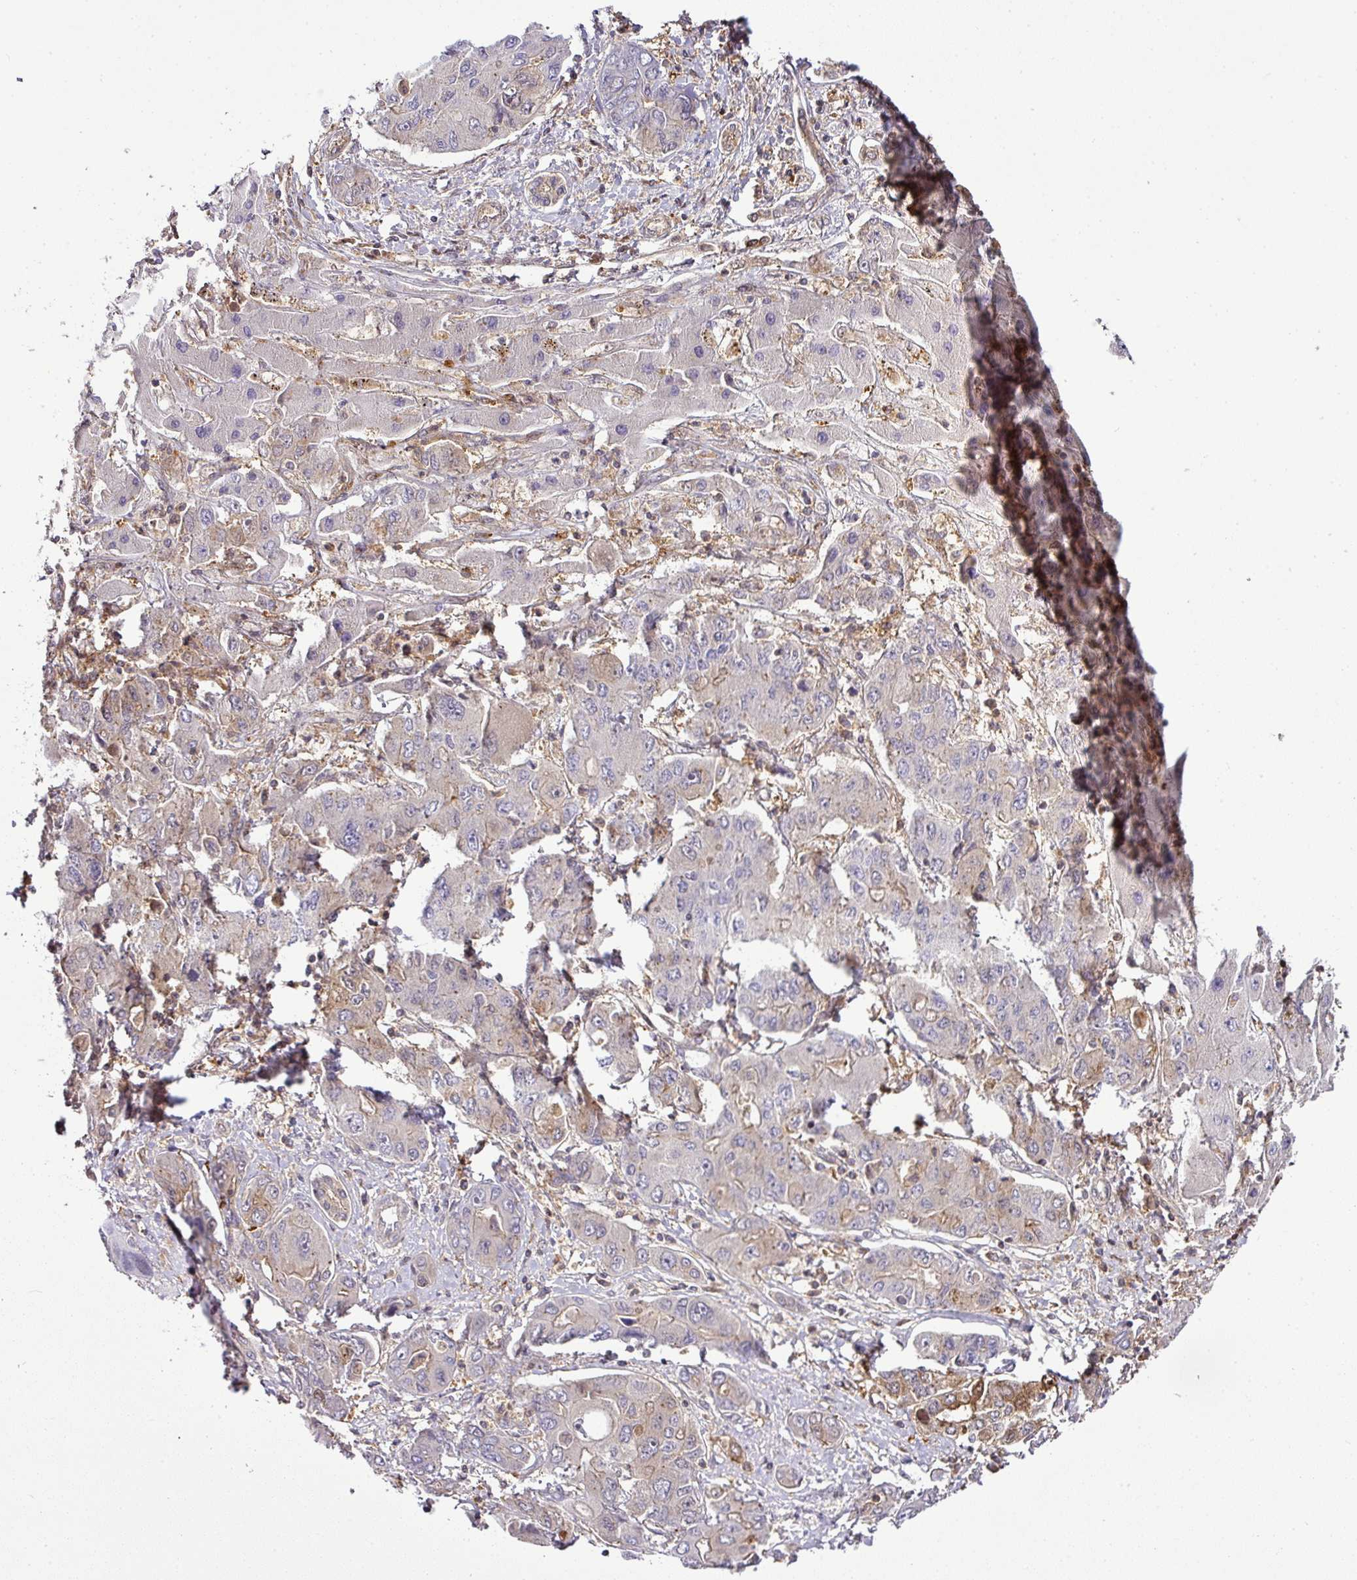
{"staining": {"intensity": "negative", "quantity": "none", "location": "none"}, "tissue": "liver cancer", "cell_type": "Tumor cells", "image_type": "cancer", "snomed": [{"axis": "morphology", "description": "Cholangiocarcinoma"}, {"axis": "topography", "description": "Liver"}], "caption": "Immunohistochemistry of human liver cholangiocarcinoma displays no staining in tumor cells.", "gene": "TMEM107", "patient": {"sex": "male", "age": 67}}